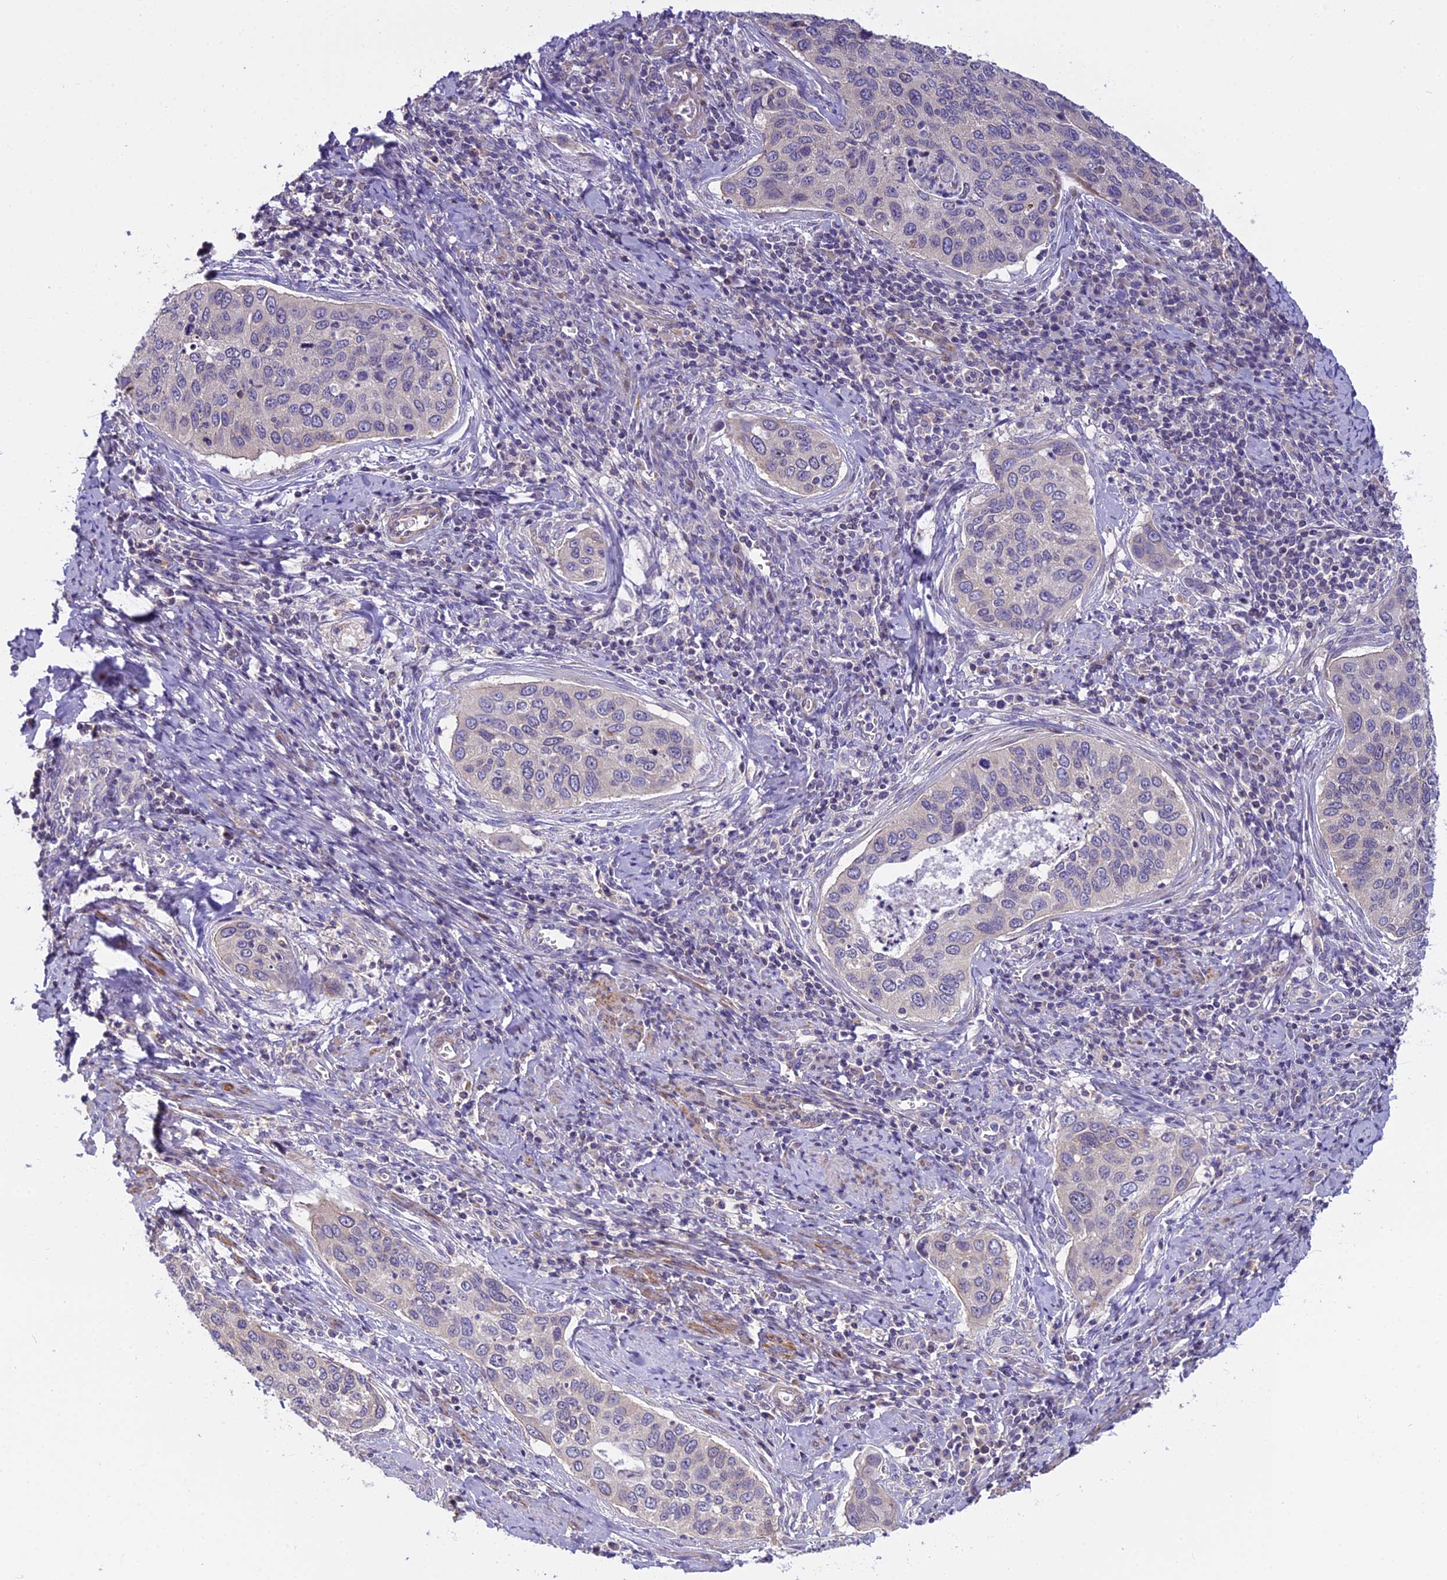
{"staining": {"intensity": "negative", "quantity": "none", "location": "none"}, "tissue": "cervical cancer", "cell_type": "Tumor cells", "image_type": "cancer", "snomed": [{"axis": "morphology", "description": "Squamous cell carcinoma, NOS"}, {"axis": "topography", "description": "Cervix"}], "caption": "Human cervical cancer stained for a protein using immunohistochemistry exhibits no staining in tumor cells.", "gene": "FAM98C", "patient": {"sex": "female", "age": 53}}